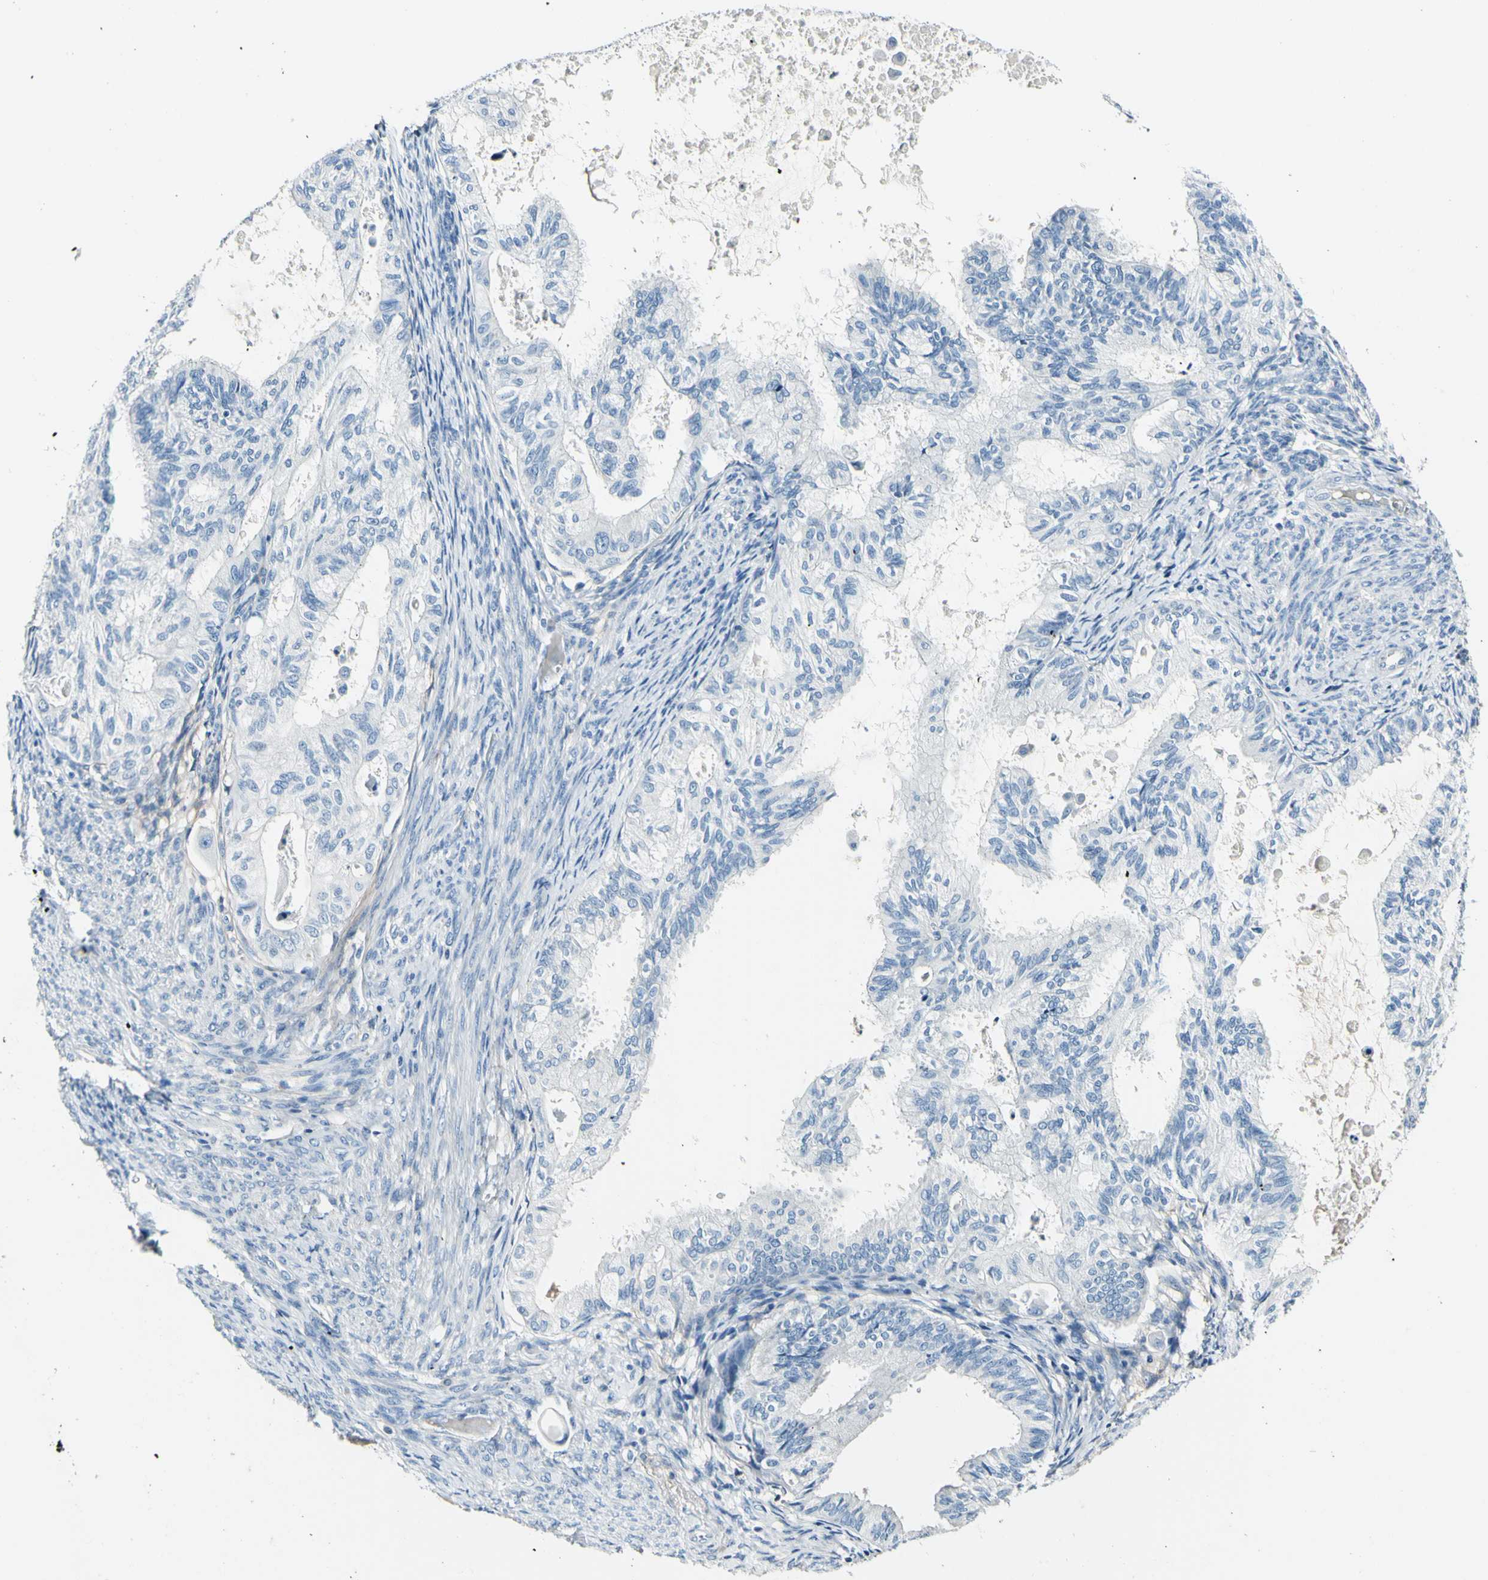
{"staining": {"intensity": "negative", "quantity": "none", "location": "none"}, "tissue": "cervical cancer", "cell_type": "Tumor cells", "image_type": "cancer", "snomed": [{"axis": "morphology", "description": "Normal tissue, NOS"}, {"axis": "morphology", "description": "Adenocarcinoma, NOS"}, {"axis": "topography", "description": "Cervix"}, {"axis": "topography", "description": "Endometrium"}], "caption": "An immunohistochemistry image of cervical adenocarcinoma is shown. There is no staining in tumor cells of cervical adenocarcinoma.", "gene": "COL6A3", "patient": {"sex": "female", "age": 86}}